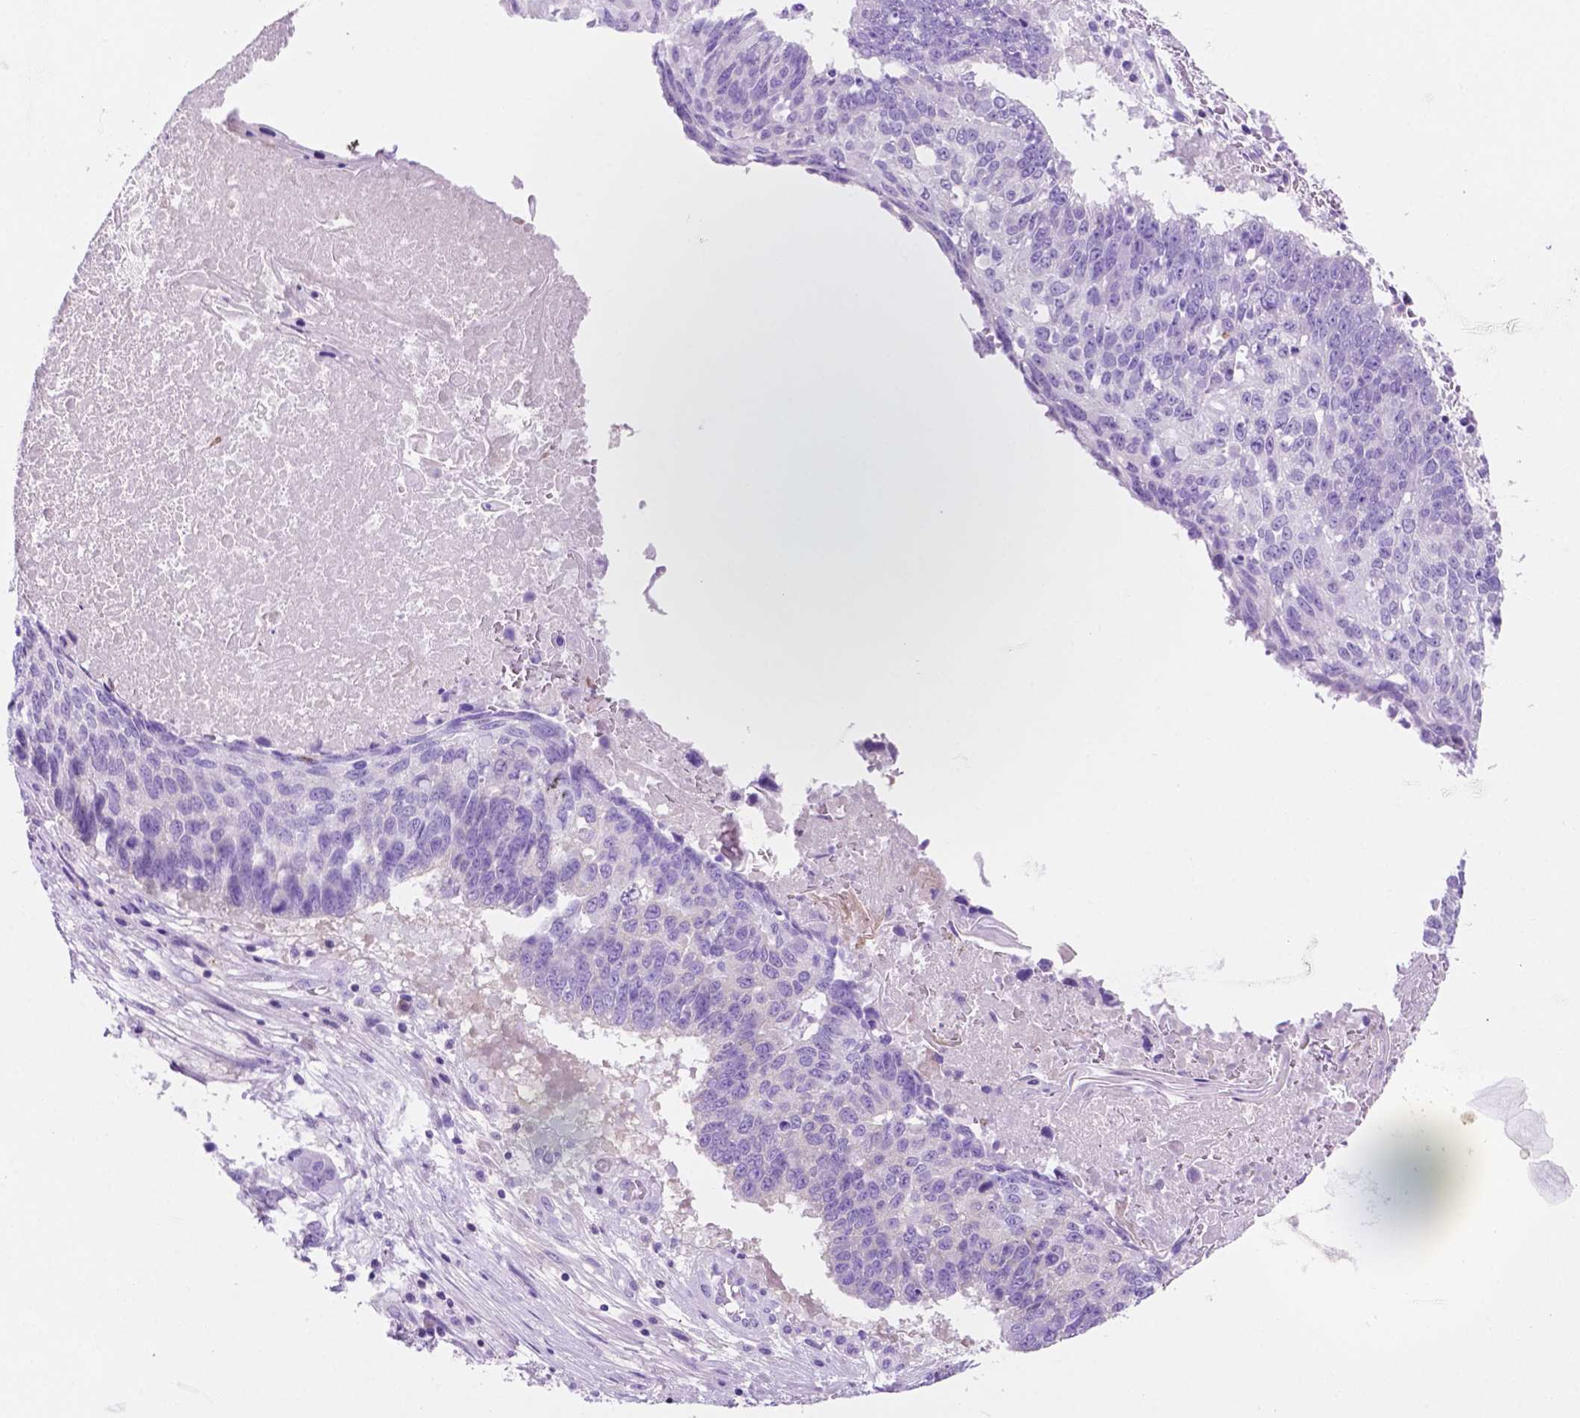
{"staining": {"intensity": "negative", "quantity": "none", "location": "none"}, "tissue": "lung cancer", "cell_type": "Tumor cells", "image_type": "cancer", "snomed": [{"axis": "morphology", "description": "Squamous cell carcinoma, NOS"}, {"axis": "topography", "description": "Lung"}], "caption": "Tumor cells are negative for protein expression in human lung squamous cell carcinoma.", "gene": "FOXB2", "patient": {"sex": "male", "age": 73}}